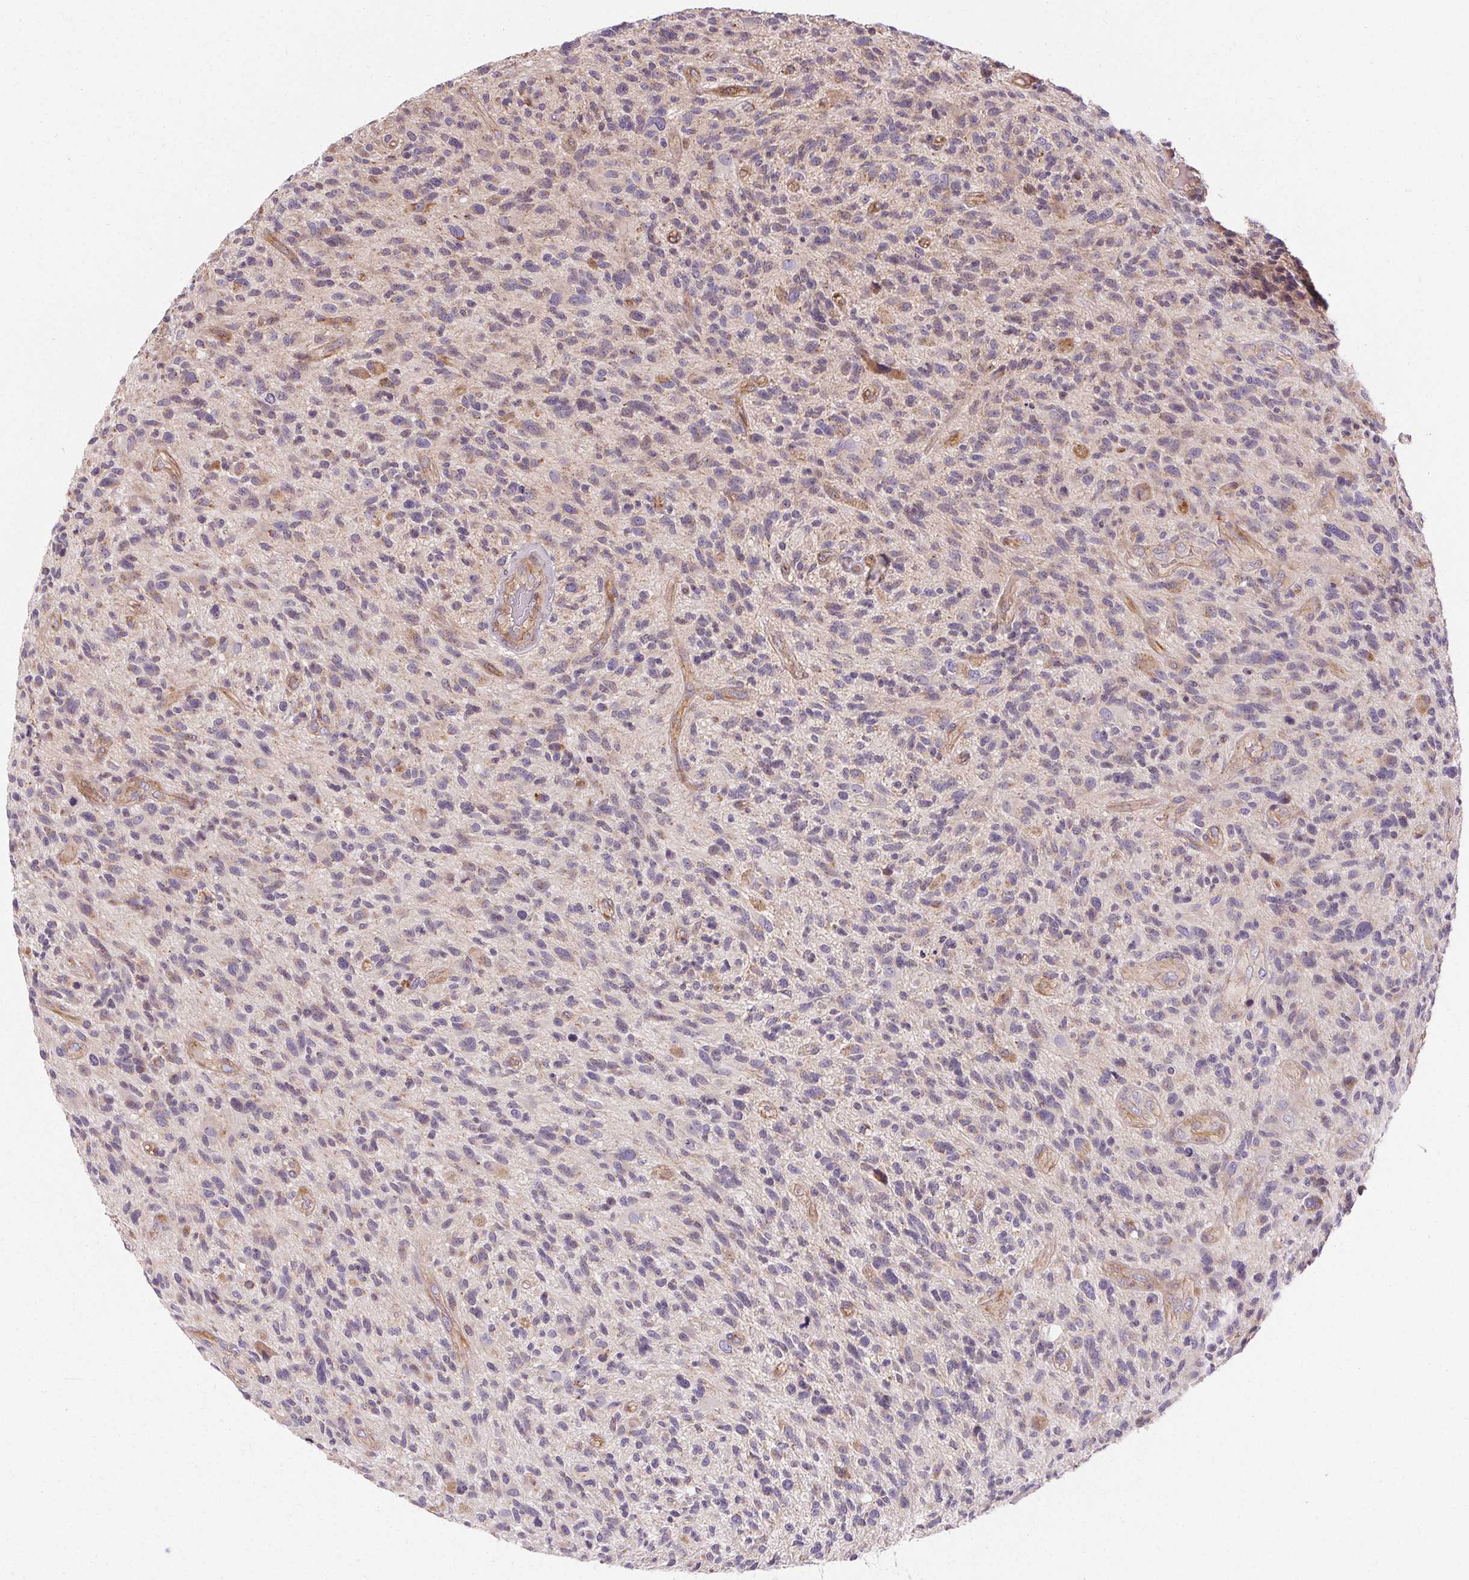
{"staining": {"intensity": "negative", "quantity": "none", "location": "none"}, "tissue": "glioma", "cell_type": "Tumor cells", "image_type": "cancer", "snomed": [{"axis": "morphology", "description": "Glioma, malignant, High grade"}, {"axis": "topography", "description": "Brain"}], "caption": "An immunohistochemistry micrograph of glioma is shown. There is no staining in tumor cells of glioma. (Brightfield microscopy of DAB (3,3'-diaminobenzidine) immunohistochemistry (IHC) at high magnification).", "gene": "APLP1", "patient": {"sex": "male", "age": 47}}